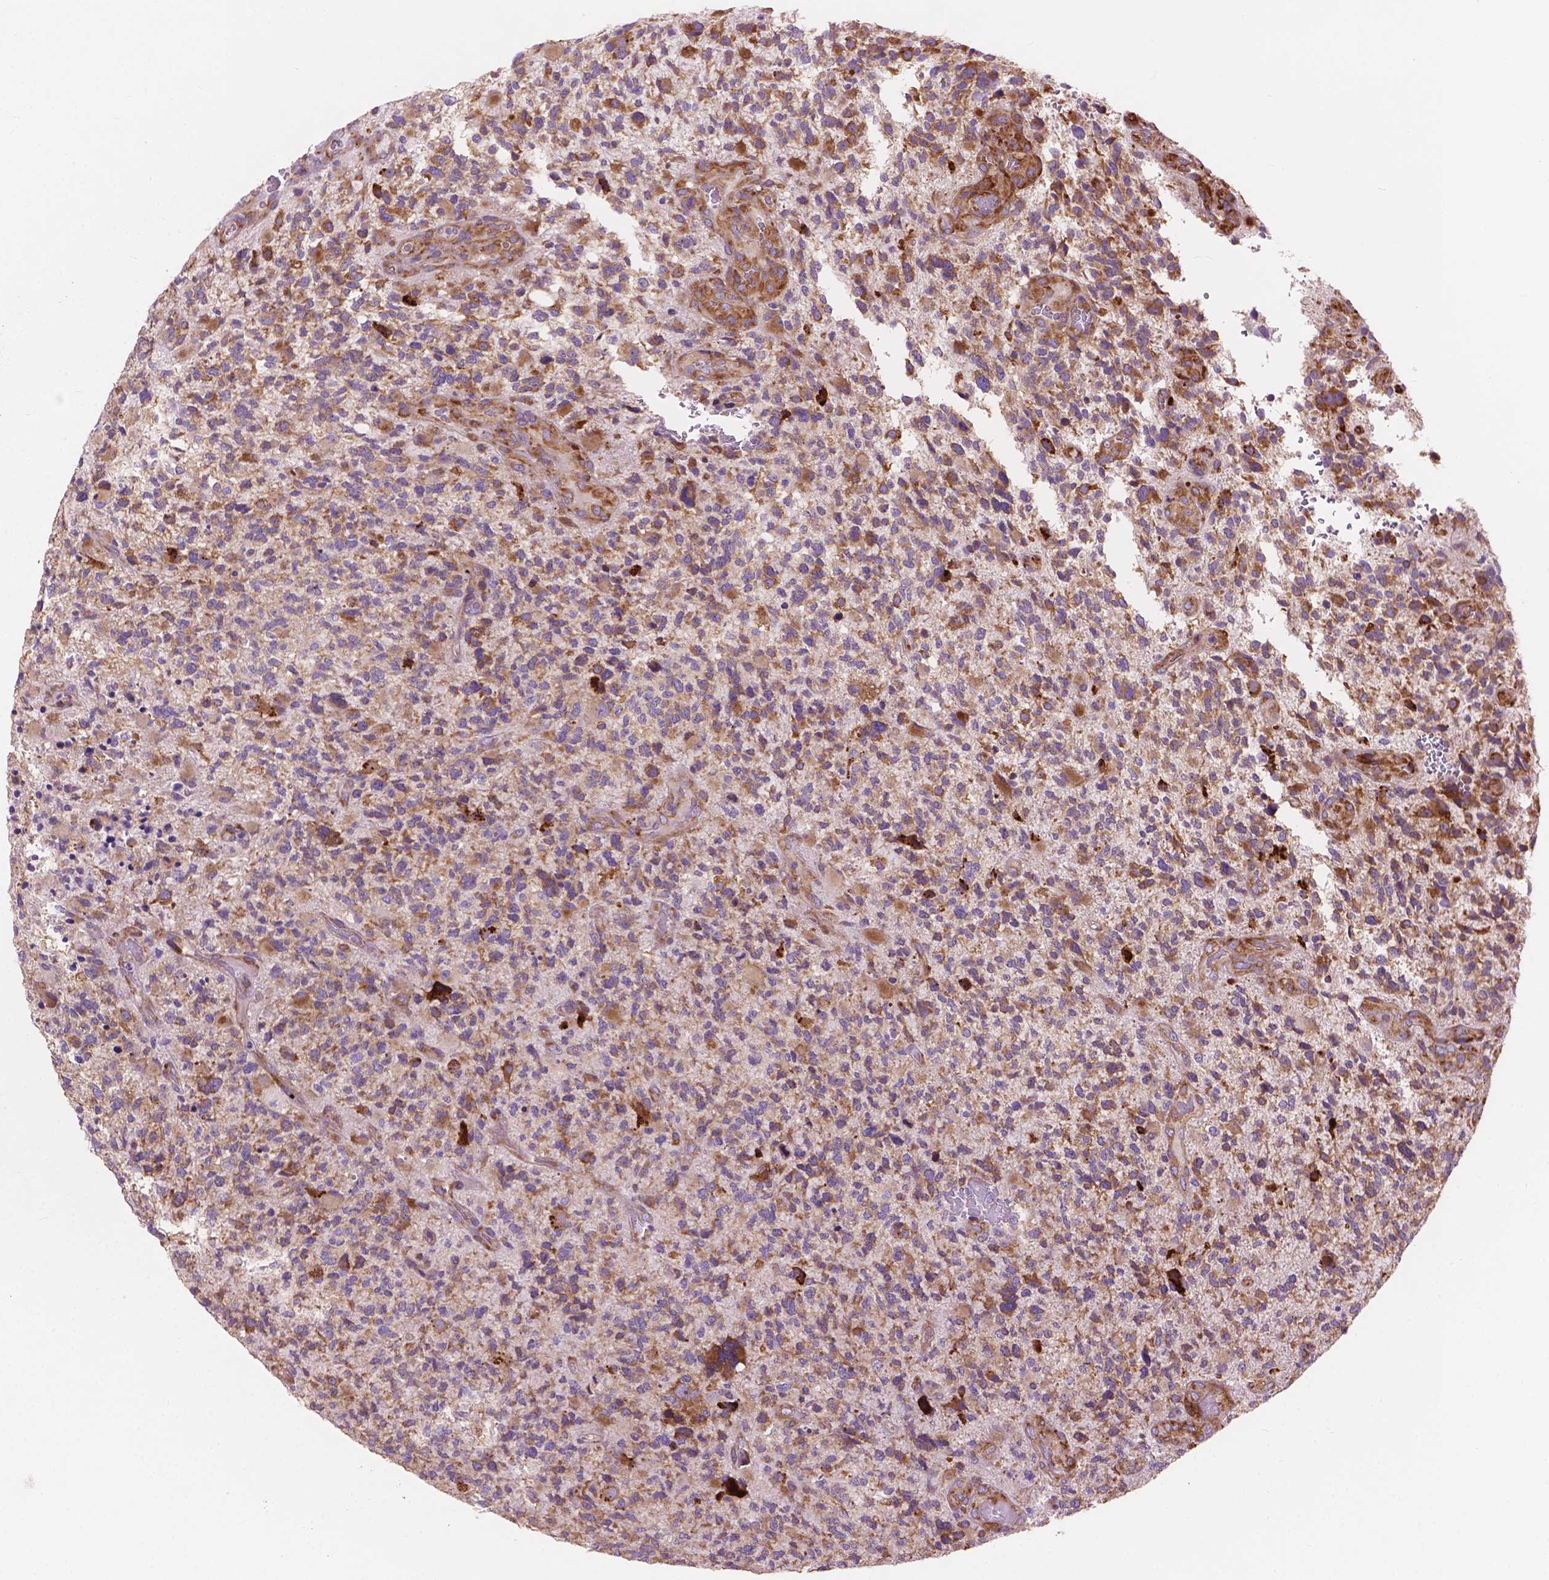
{"staining": {"intensity": "weak", "quantity": ">75%", "location": "cytoplasmic/membranous"}, "tissue": "glioma", "cell_type": "Tumor cells", "image_type": "cancer", "snomed": [{"axis": "morphology", "description": "Glioma, malignant, High grade"}, {"axis": "topography", "description": "Brain"}], "caption": "A brown stain labels weak cytoplasmic/membranous positivity of a protein in malignant high-grade glioma tumor cells. (IHC, brightfield microscopy, high magnification).", "gene": "RPL37A", "patient": {"sex": "female", "age": 71}}